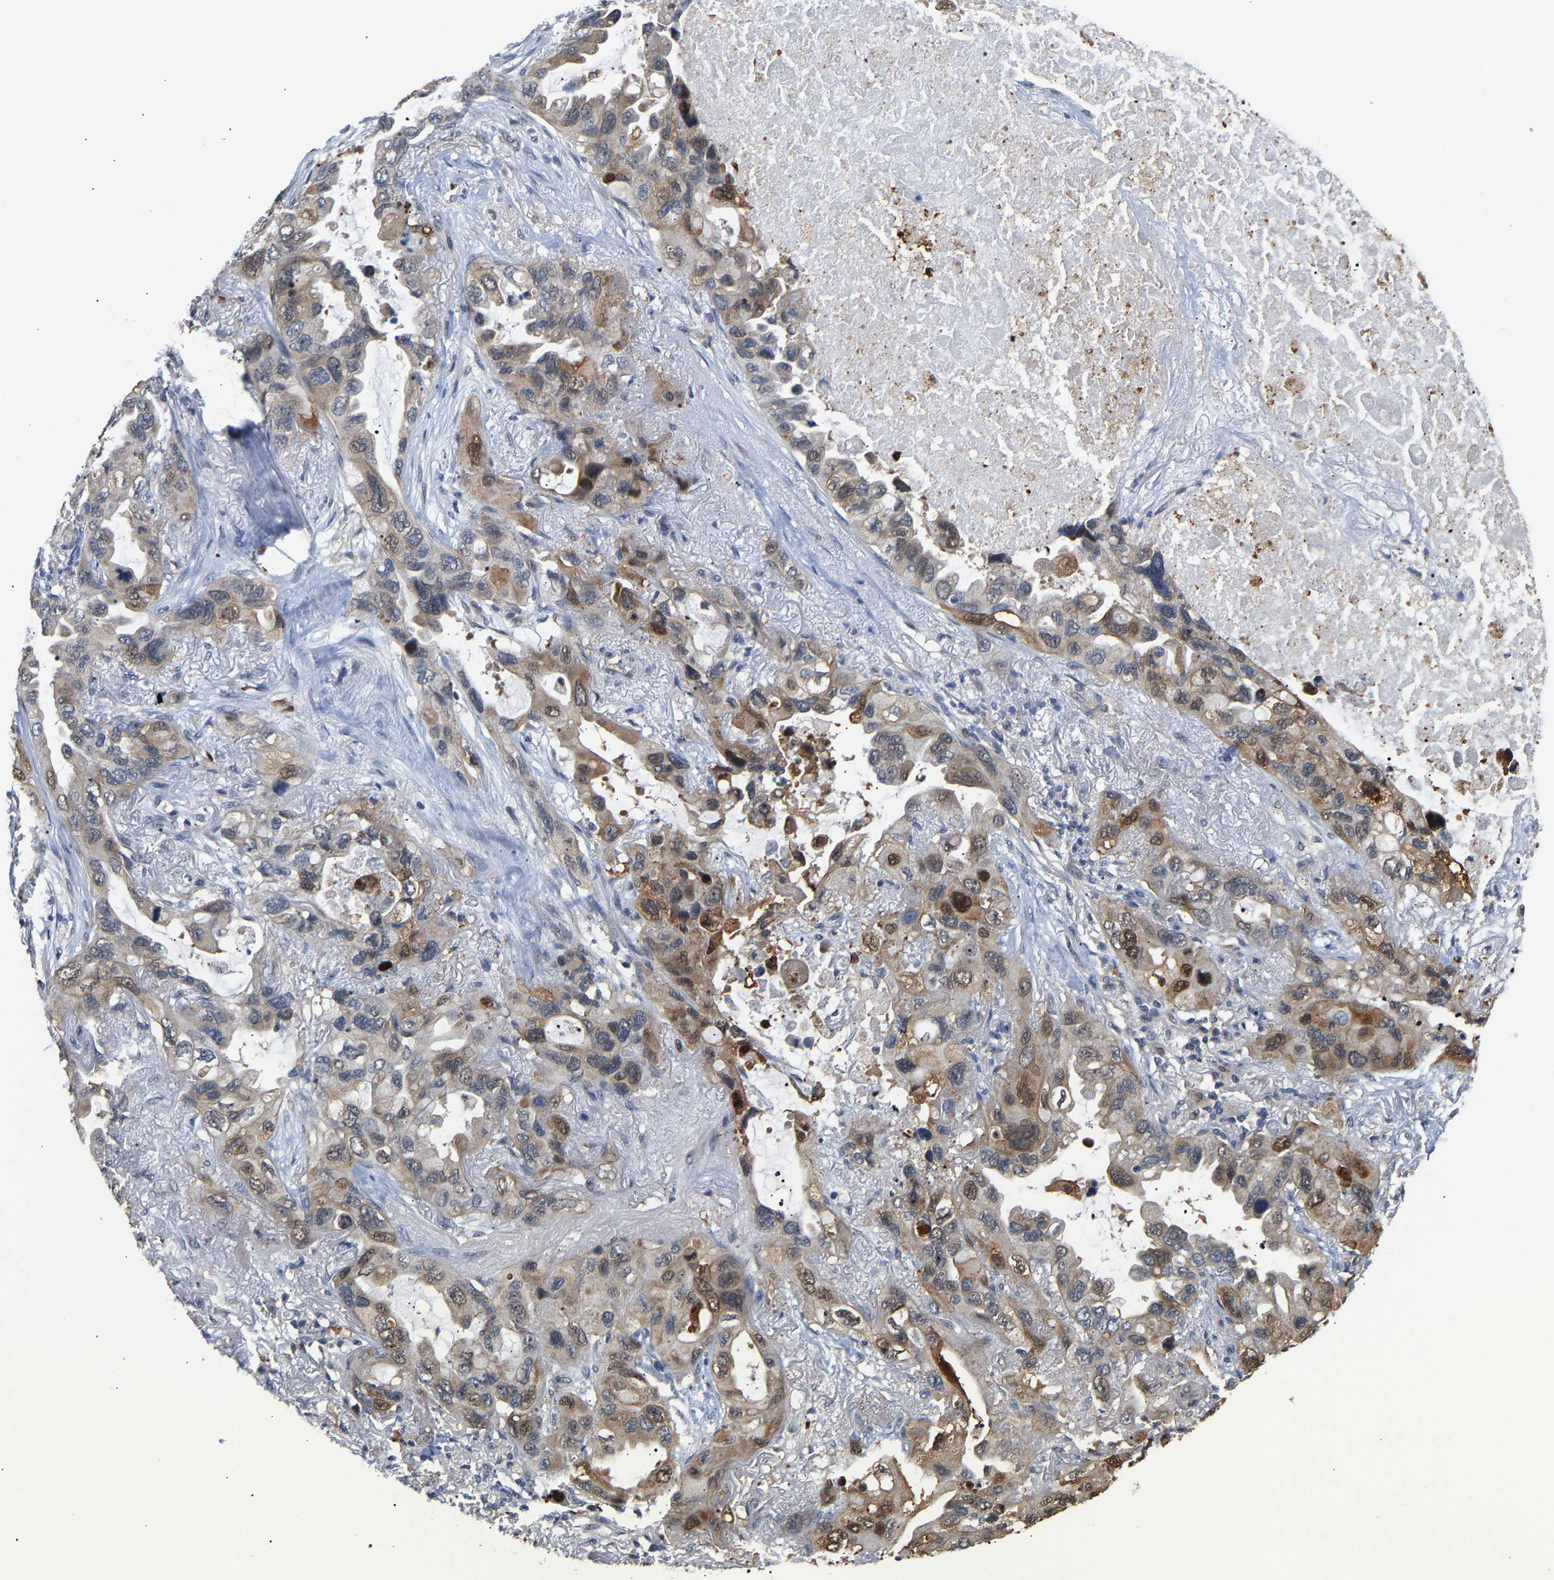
{"staining": {"intensity": "moderate", "quantity": ">75%", "location": "cytoplasmic/membranous,nuclear"}, "tissue": "lung cancer", "cell_type": "Tumor cells", "image_type": "cancer", "snomed": [{"axis": "morphology", "description": "Squamous cell carcinoma, NOS"}, {"axis": "topography", "description": "Lung"}], "caption": "Immunohistochemical staining of lung cancer shows medium levels of moderate cytoplasmic/membranous and nuclear protein positivity in approximately >75% of tumor cells. (DAB (3,3'-diaminobenzidine) IHC with brightfield microscopy, high magnification).", "gene": "TDRD7", "patient": {"sex": "female", "age": 73}}